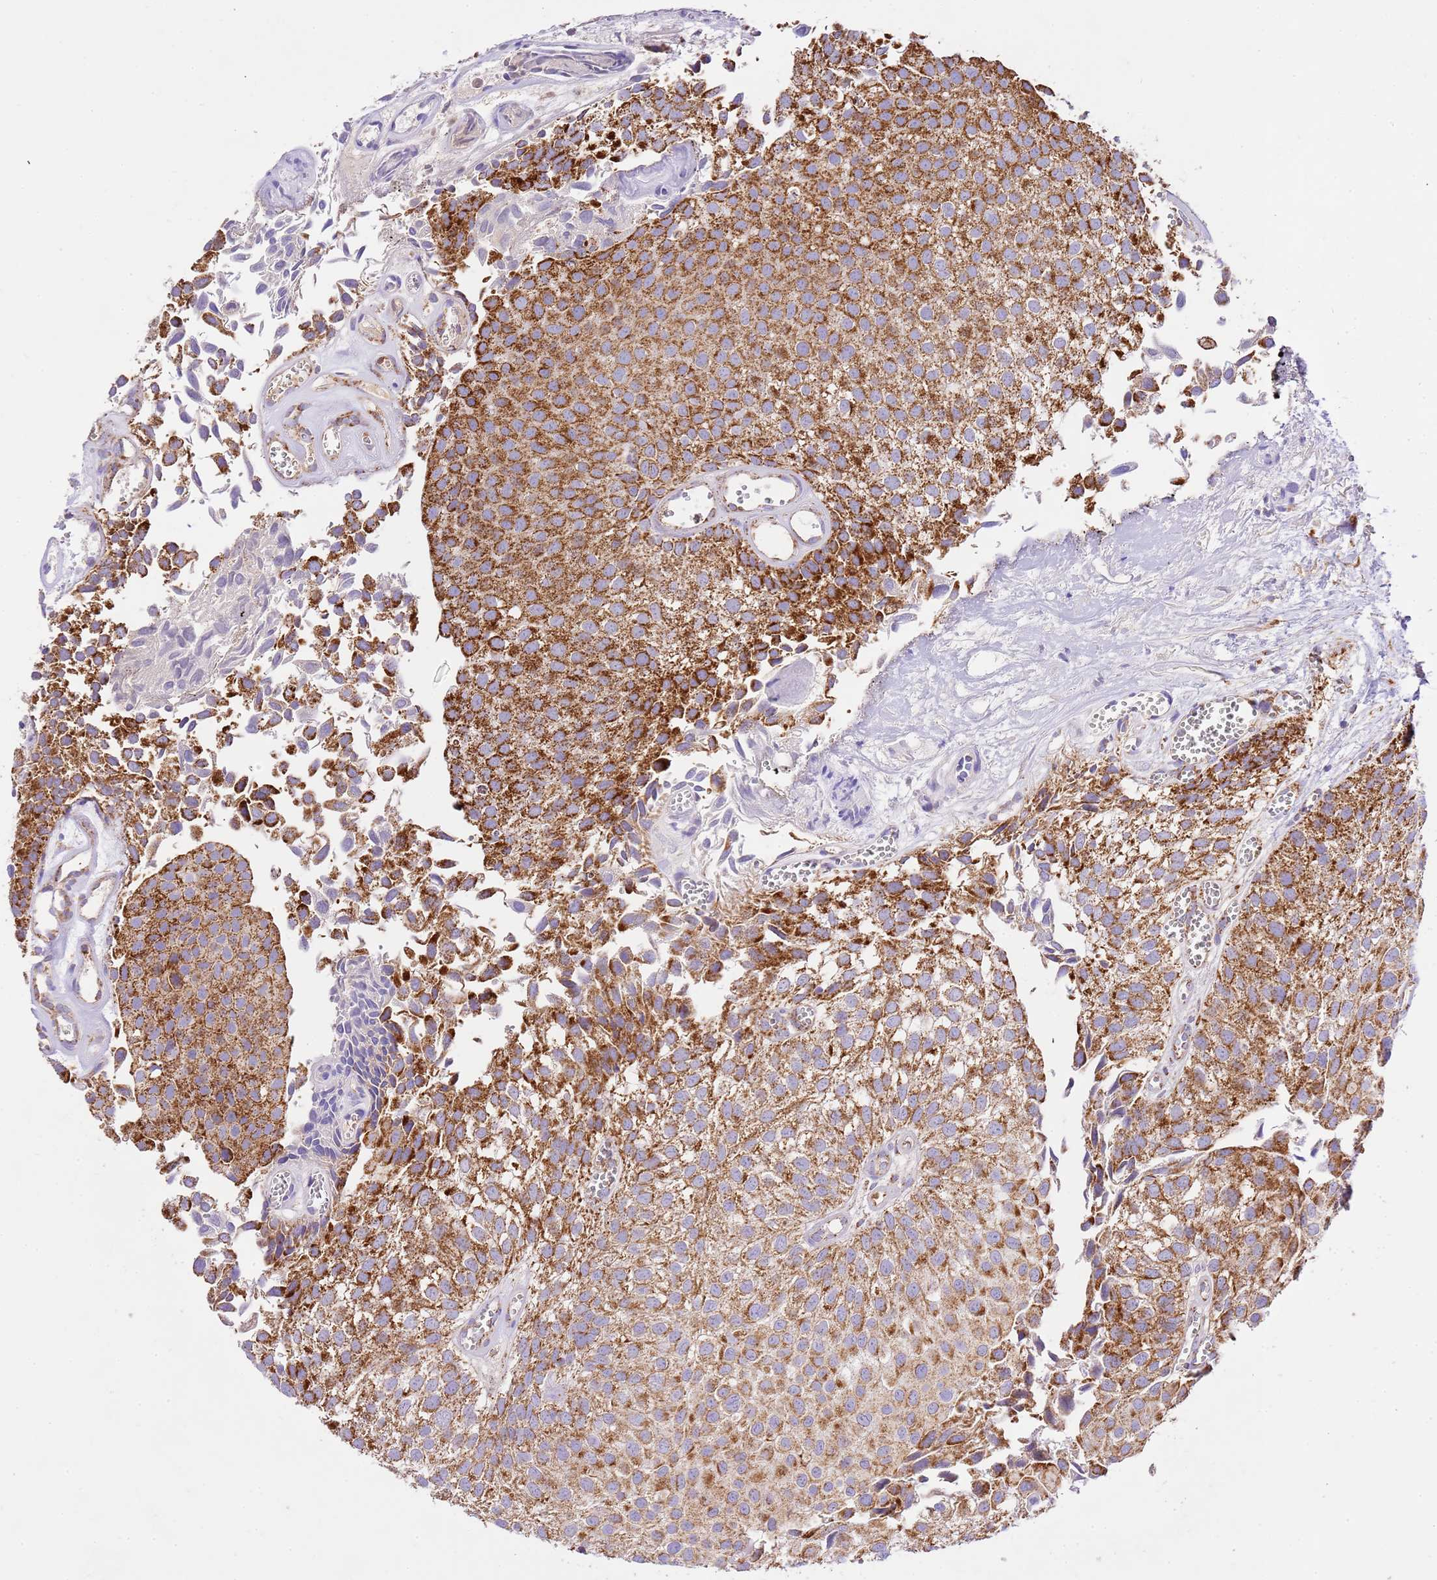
{"staining": {"intensity": "strong", "quantity": ">75%", "location": "cytoplasmic/membranous"}, "tissue": "urothelial cancer", "cell_type": "Tumor cells", "image_type": "cancer", "snomed": [{"axis": "morphology", "description": "Urothelial carcinoma, Low grade"}, {"axis": "topography", "description": "Urinary bladder"}], "caption": "Immunohistochemistry (IHC) staining of urothelial cancer, which demonstrates high levels of strong cytoplasmic/membranous staining in about >75% of tumor cells indicating strong cytoplasmic/membranous protein positivity. The staining was performed using DAB (3,3'-diaminobenzidine) (brown) for protein detection and nuclei were counterstained in hematoxylin (blue).", "gene": "ZBTB39", "patient": {"sex": "male", "age": 88}}